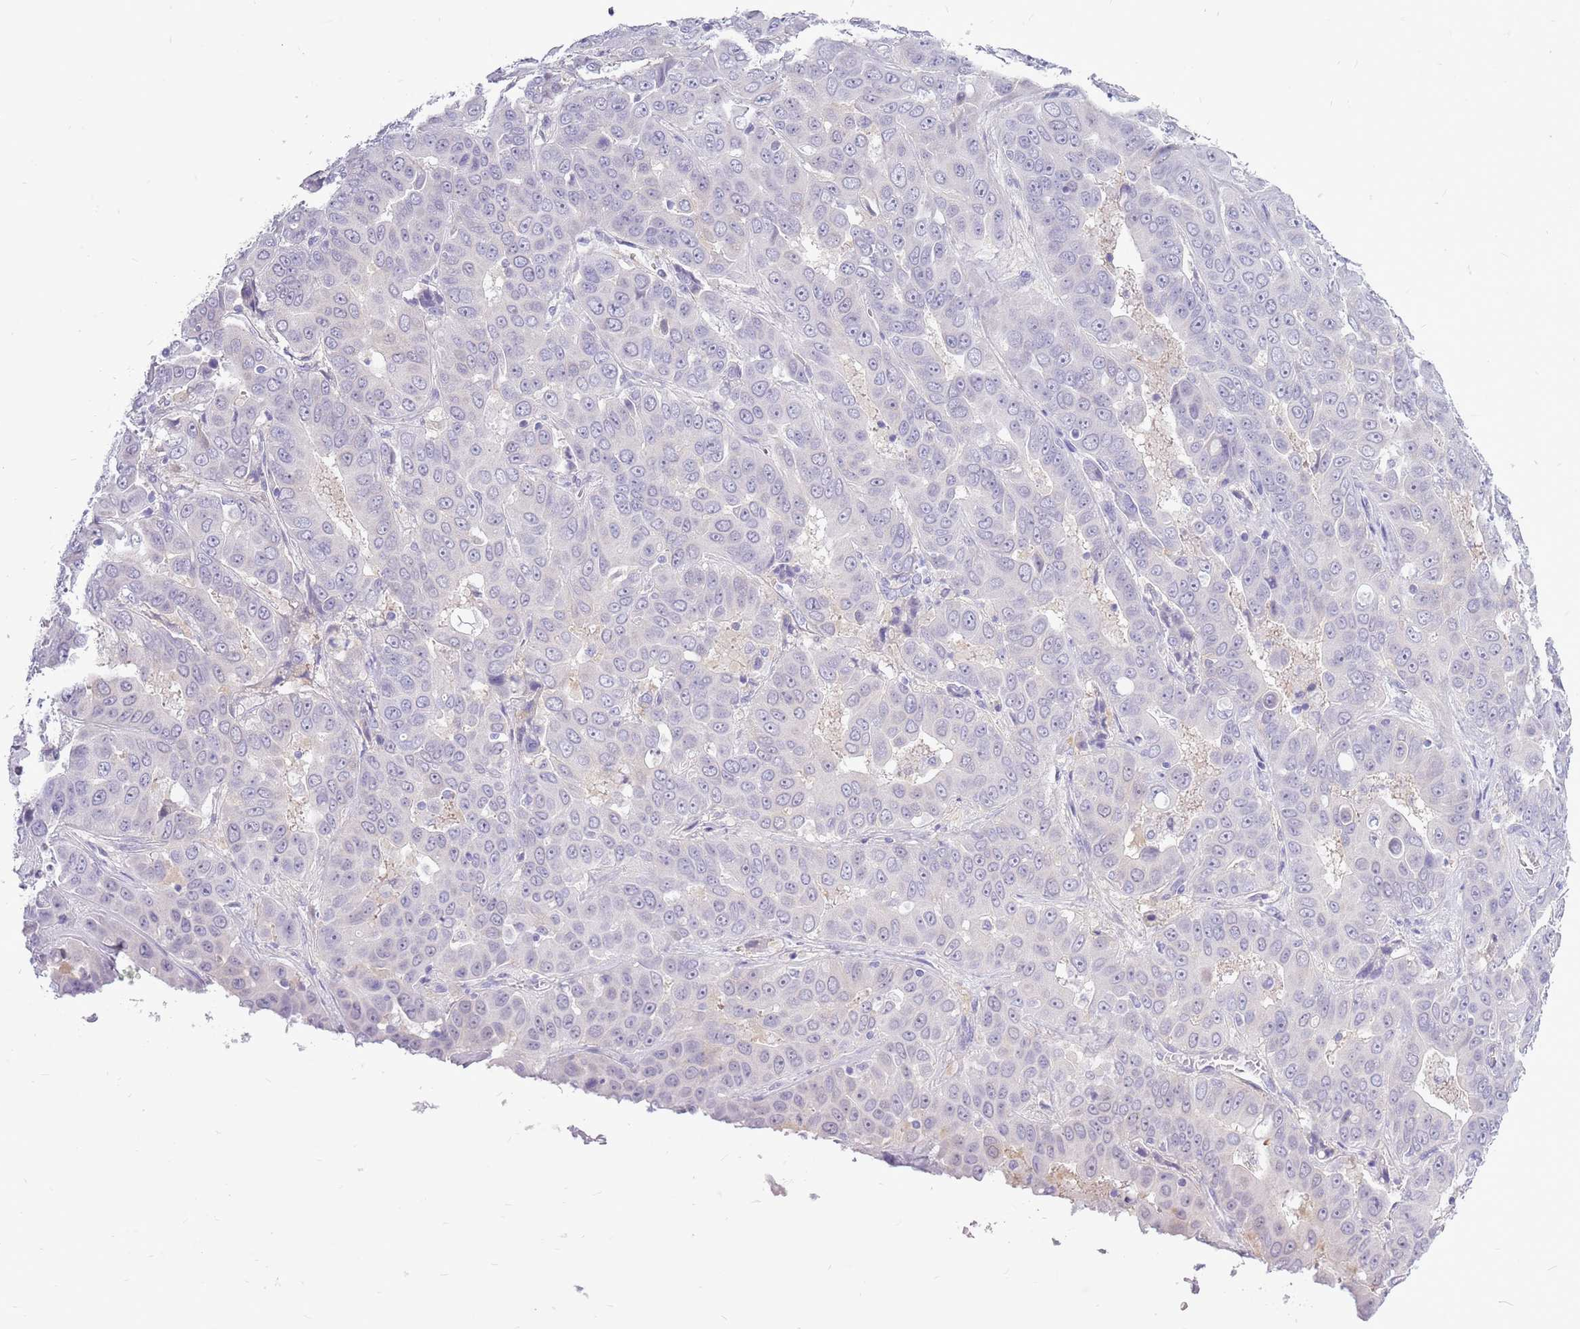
{"staining": {"intensity": "negative", "quantity": "none", "location": "none"}, "tissue": "liver cancer", "cell_type": "Tumor cells", "image_type": "cancer", "snomed": [{"axis": "morphology", "description": "Cholangiocarcinoma"}, {"axis": "topography", "description": "Liver"}], "caption": "High power microscopy micrograph of an IHC micrograph of liver cancer, revealing no significant positivity in tumor cells. (DAB immunohistochemistry, high magnification).", "gene": "ZNF425", "patient": {"sex": "female", "age": 52}}